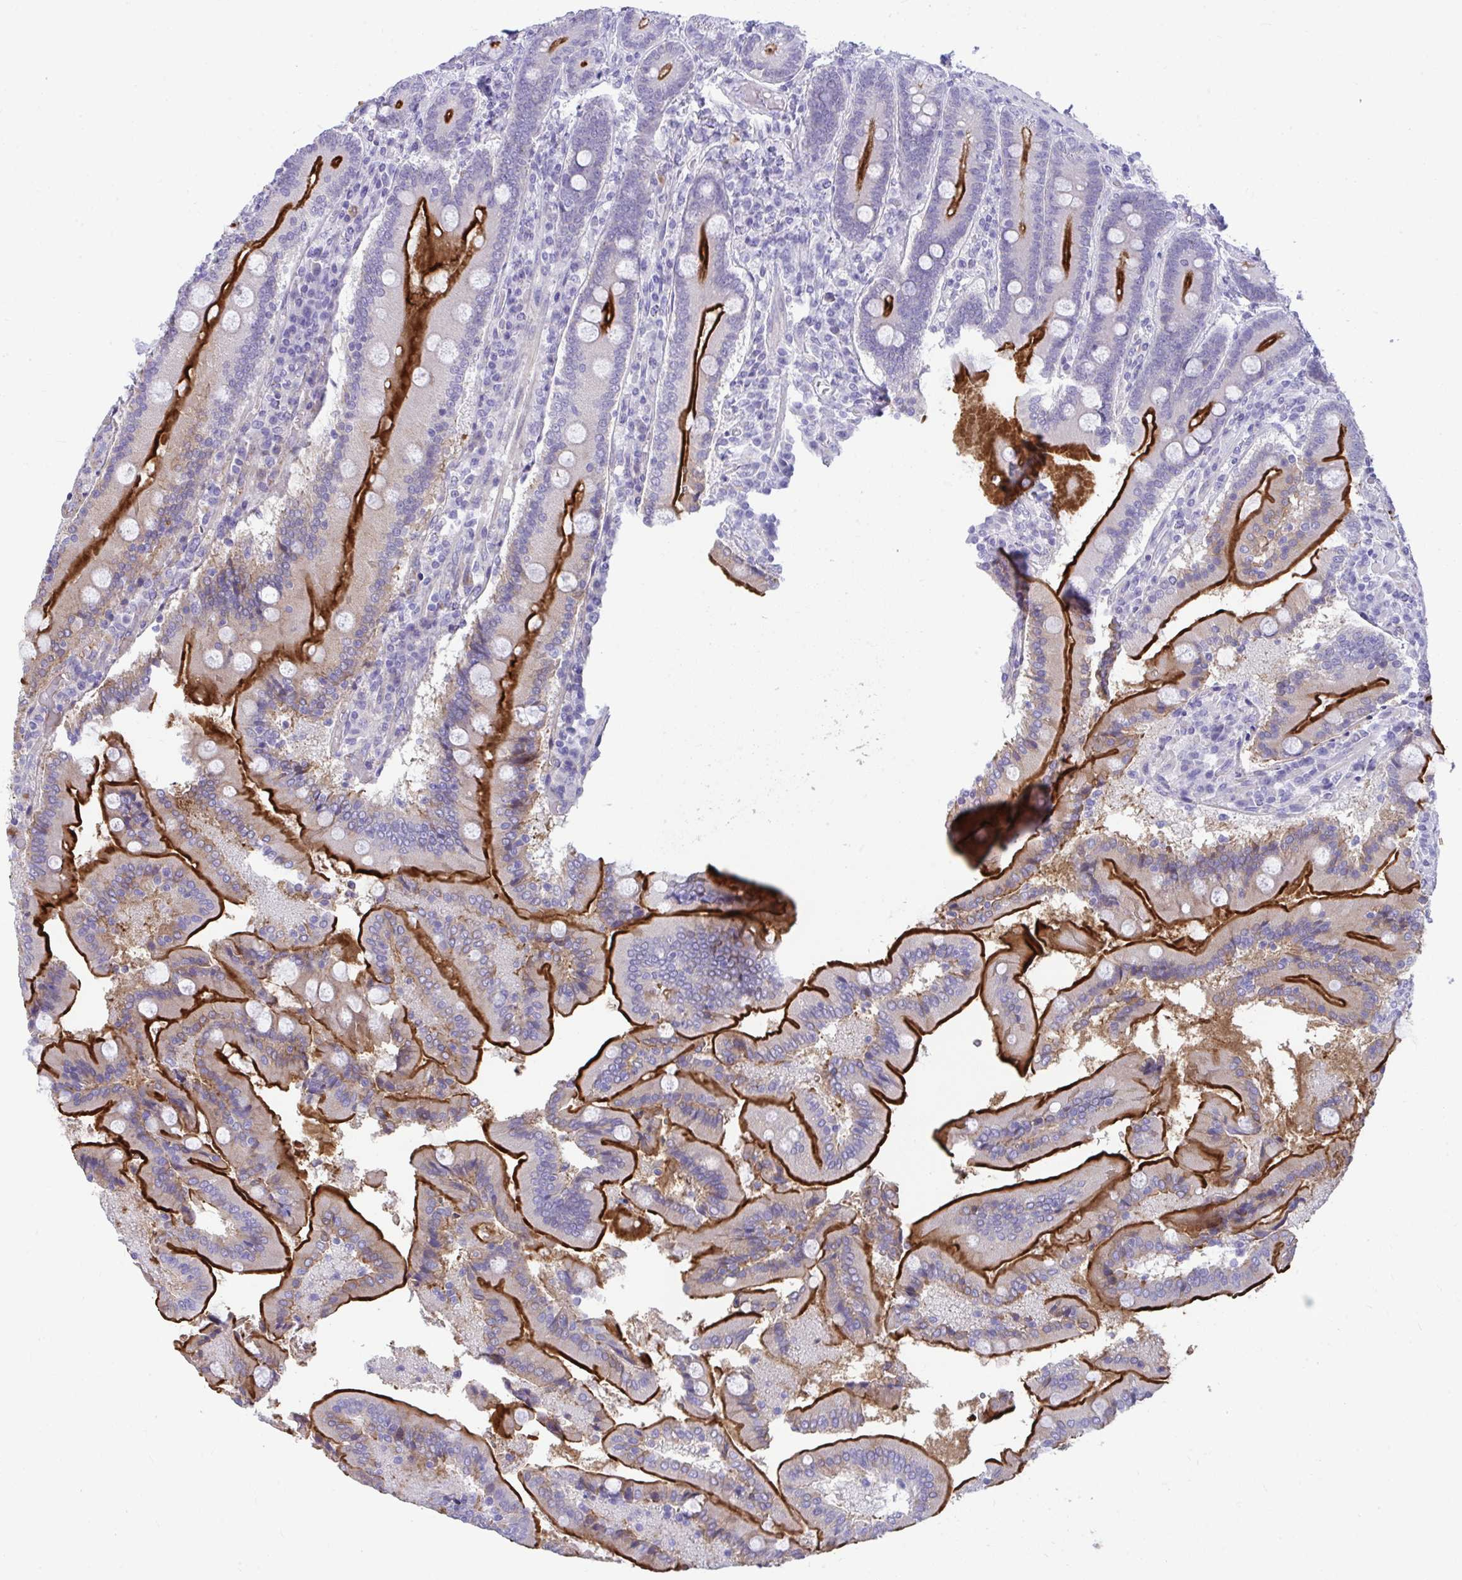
{"staining": {"intensity": "strong", "quantity": "25%-75%", "location": "cytoplasmic/membranous"}, "tissue": "duodenum", "cell_type": "Glandular cells", "image_type": "normal", "snomed": [{"axis": "morphology", "description": "Normal tissue, NOS"}, {"axis": "topography", "description": "Duodenum"}], "caption": "Glandular cells exhibit high levels of strong cytoplasmic/membranous positivity in approximately 25%-75% of cells in benign duodenum.", "gene": "PIGZ", "patient": {"sex": "female", "age": 62}}